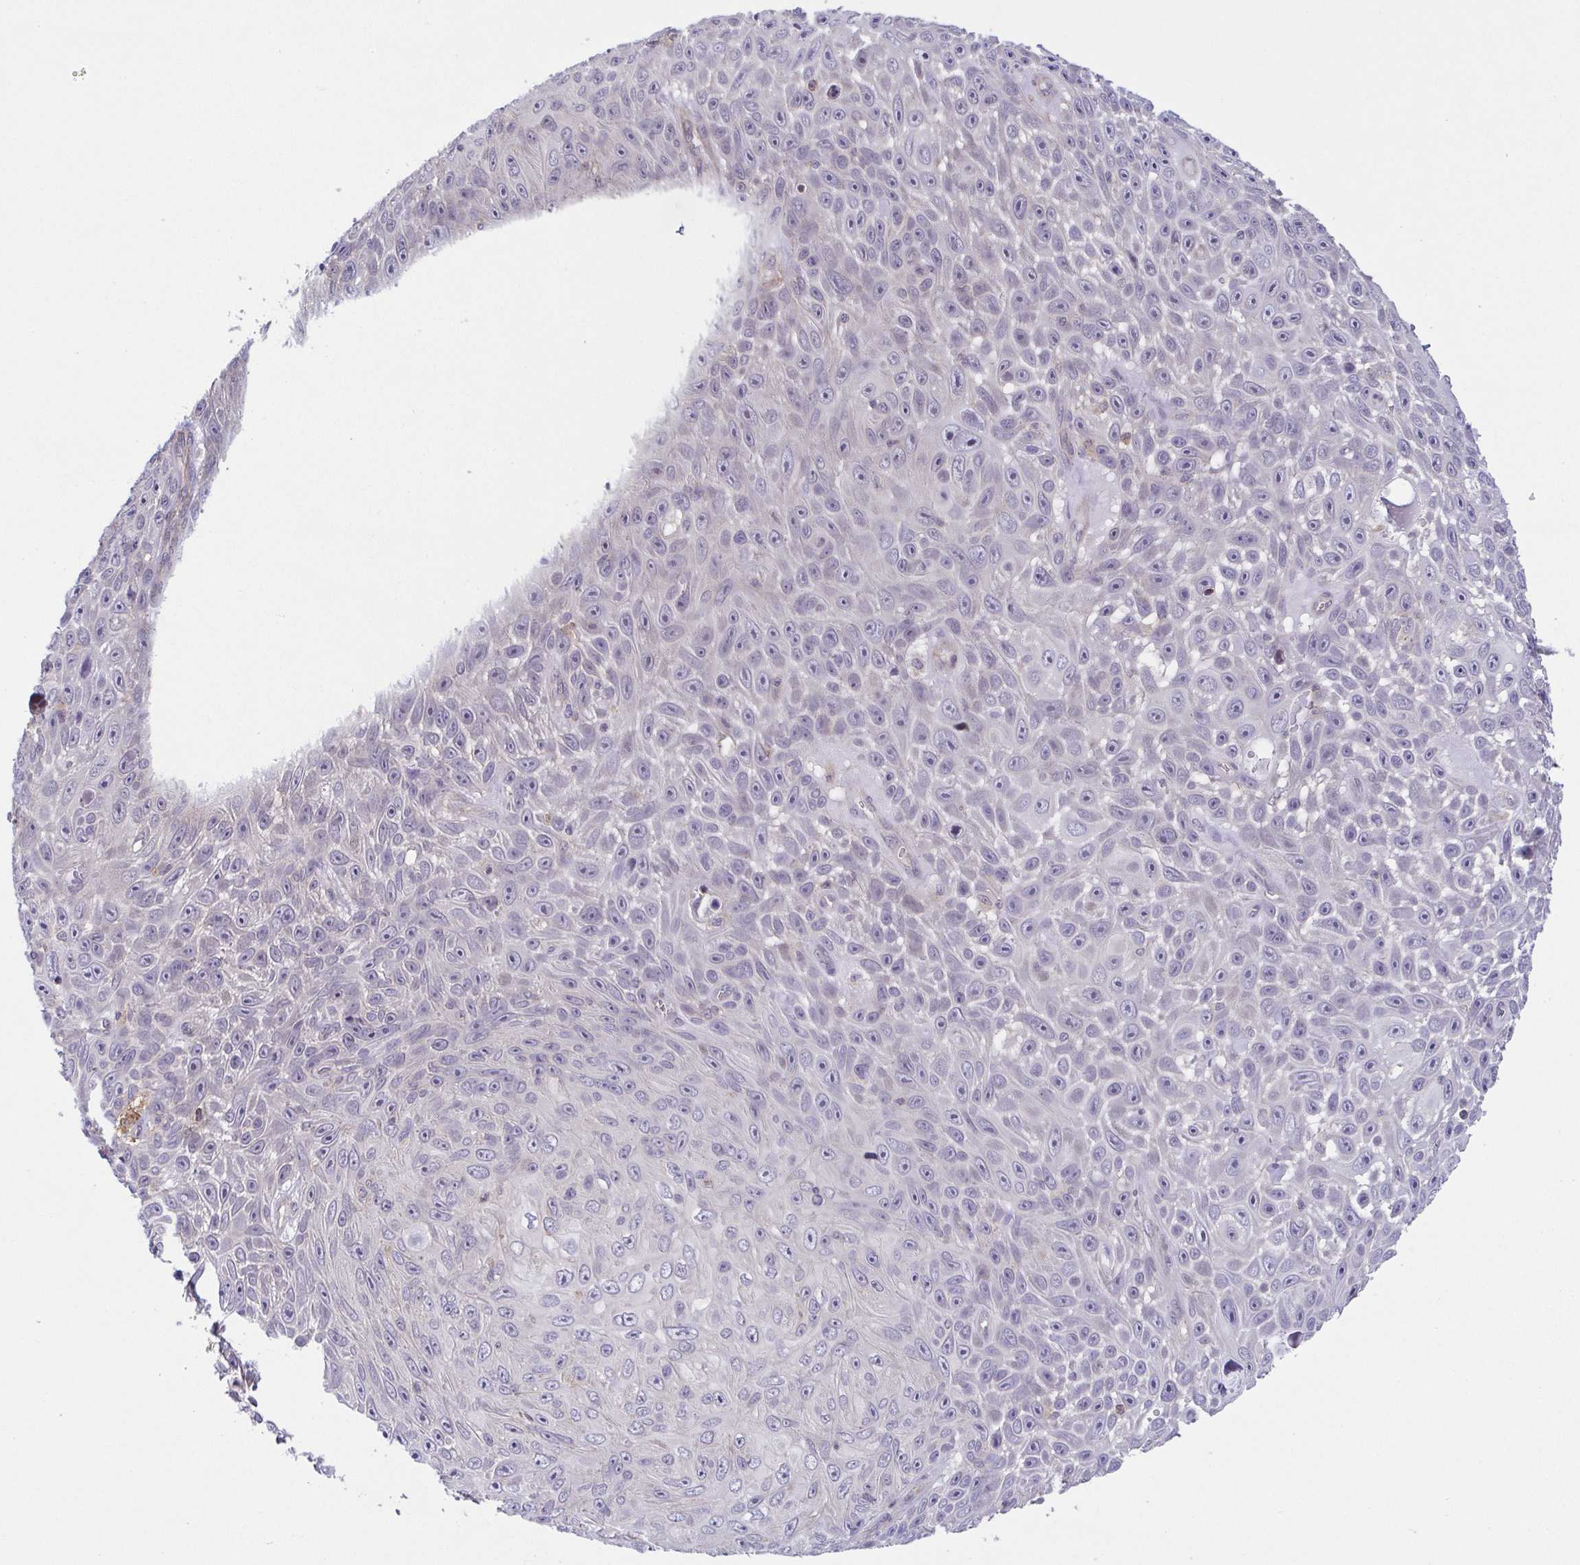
{"staining": {"intensity": "negative", "quantity": "none", "location": "none"}, "tissue": "skin cancer", "cell_type": "Tumor cells", "image_type": "cancer", "snomed": [{"axis": "morphology", "description": "Squamous cell carcinoma, NOS"}, {"axis": "topography", "description": "Skin"}], "caption": "Skin cancer was stained to show a protein in brown. There is no significant expression in tumor cells. (Brightfield microscopy of DAB (3,3'-diaminobenzidine) immunohistochemistry at high magnification).", "gene": "PREPL", "patient": {"sex": "male", "age": 82}}